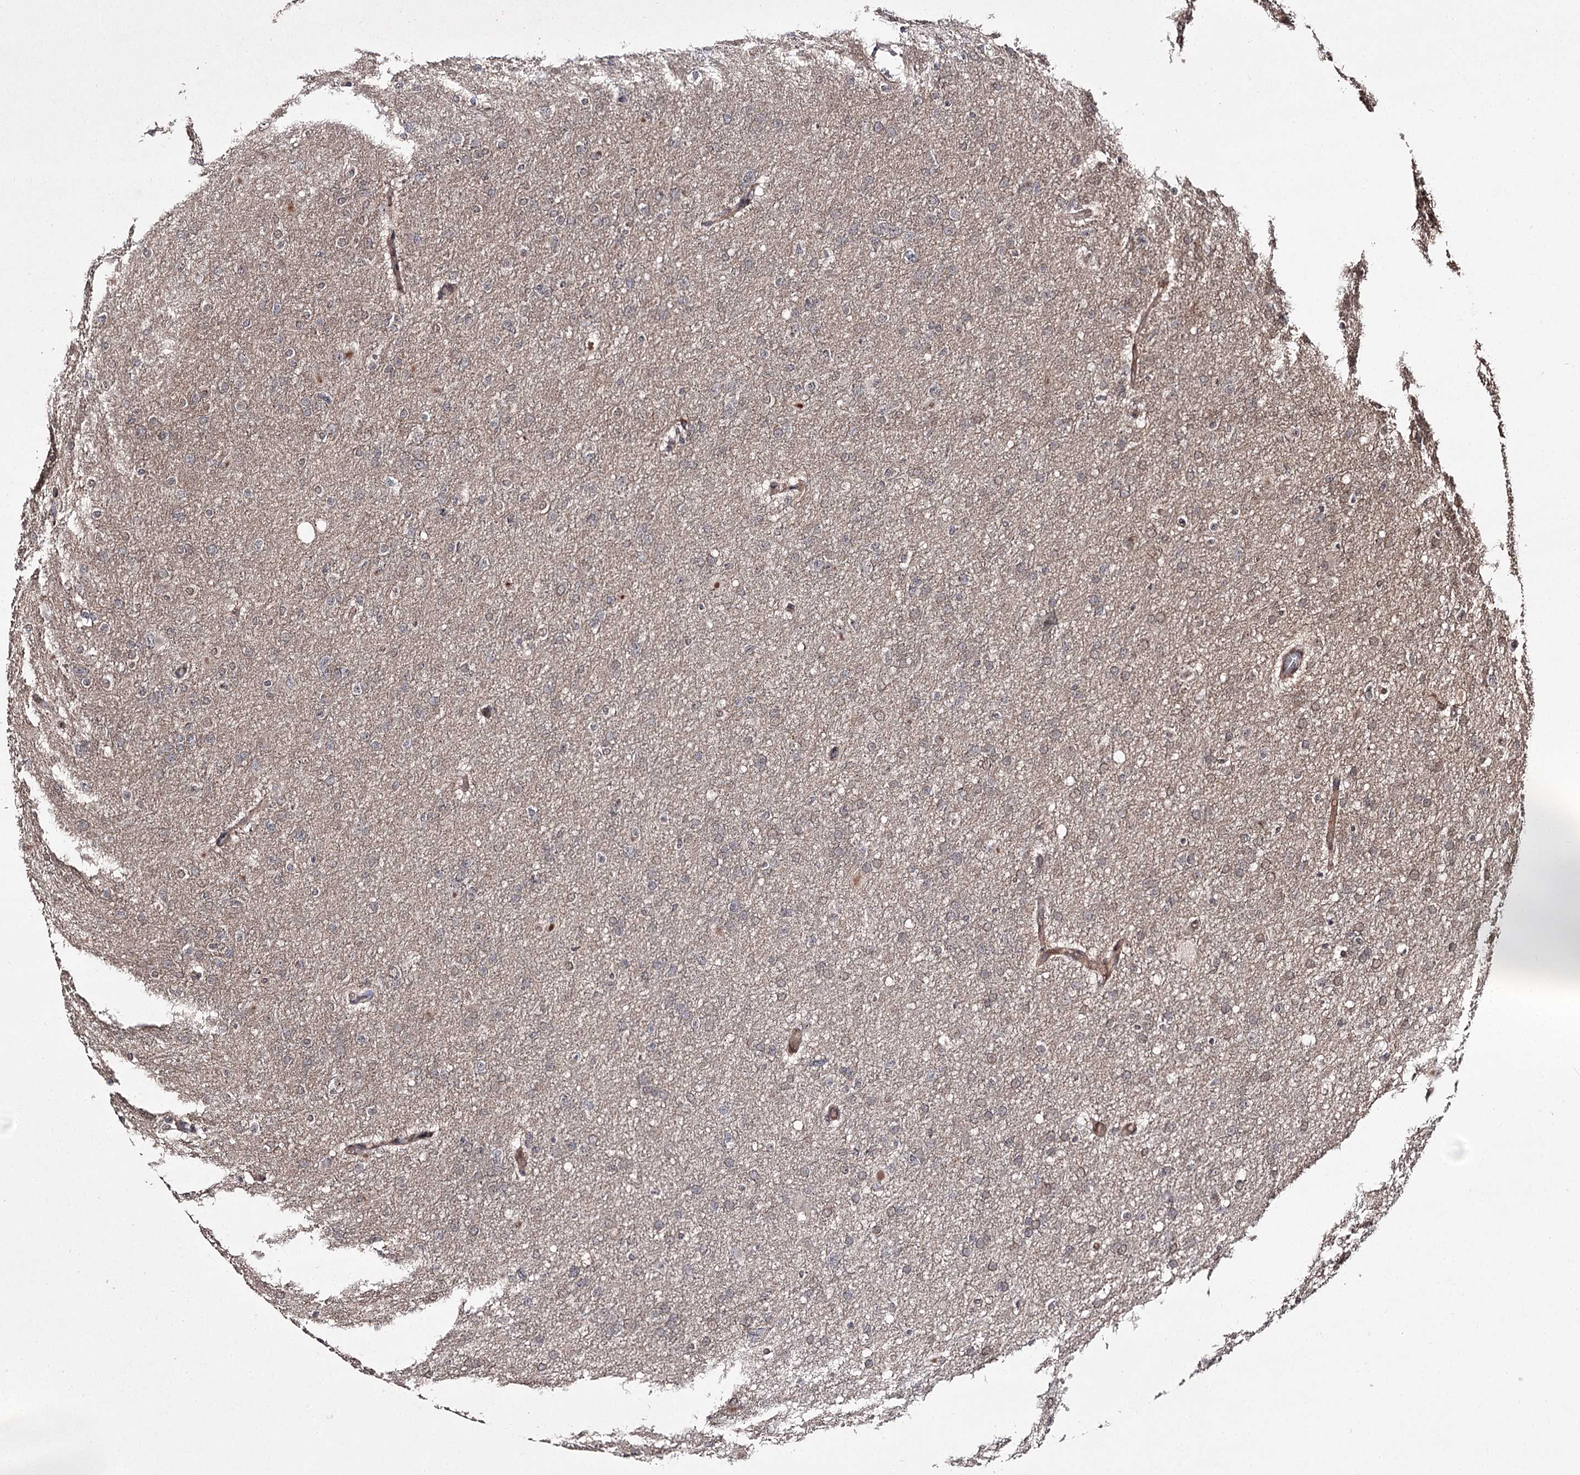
{"staining": {"intensity": "negative", "quantity": "none", "location": "none"}, "tissue": "glioma", "cell_type": "Tumor cells", "image_type": "cancer", "snomed": [{"axis": "morphology", "description": "Glioma, malignant, High grade"}, {"axis": "topography", "description": "Cerebral cortex"}], "caption": "A high-resolution photomicrograph shows immunohistochemistry staining of malignant glioma (high-grade), which demonstrates no significant positivity in tumor cells. Brightfield microscopy of immunohistochemistry (IHC) stained with DAB (3,3'-diaminobenzidine) (brown) and hematoxylin (blue), captured at high magnification.", "gene": "CCDC59", "patient": {"sex": "female", "age": 36}}